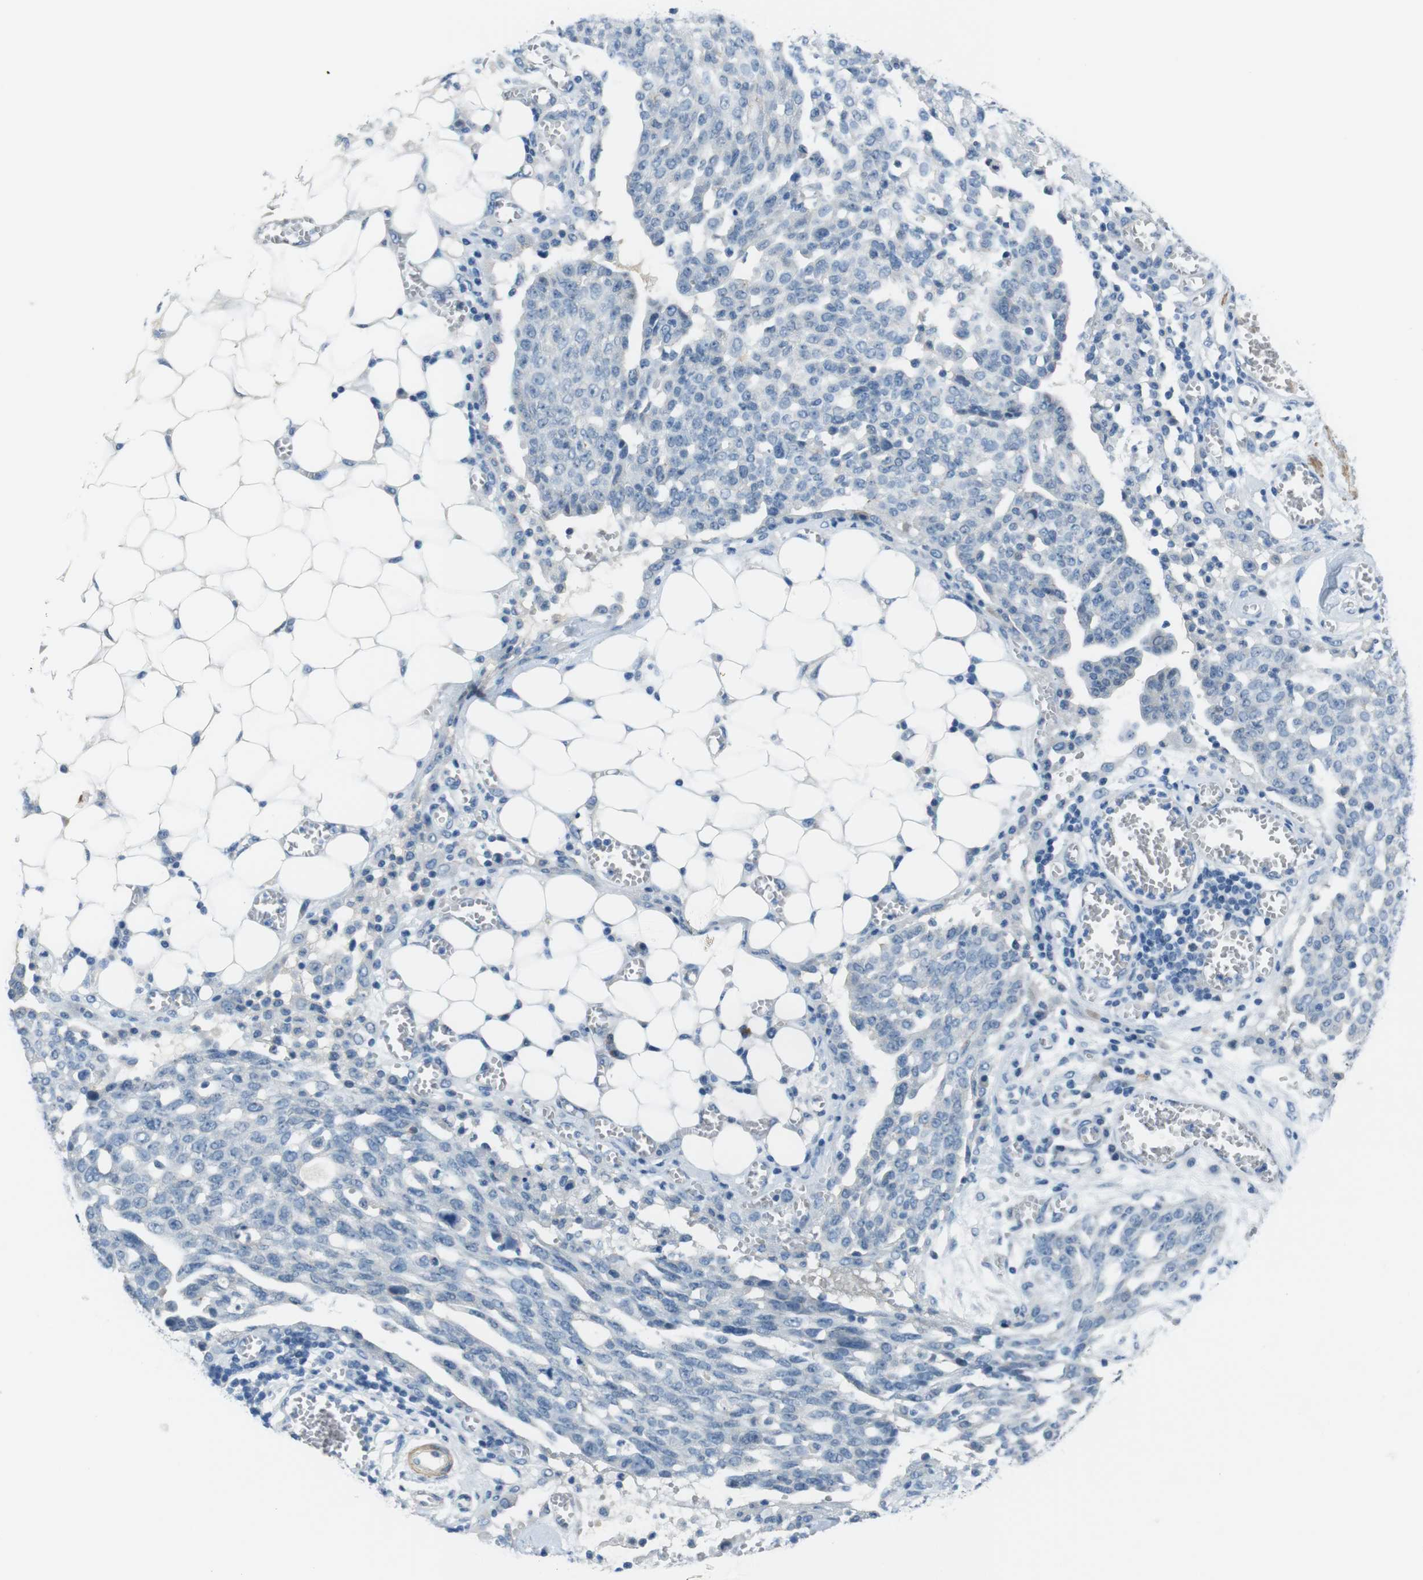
{"staining": {"intensity": "negative", "quantity": "none", "location": "none"}, "tissue": "ovarian cancer", "cell_type": "Tumor cells", "image_type": "cancer", "snomed": [{"axis": "morphology", "description": "Cystadenocarcinoma, serous, NOS"}, {"axis": "topography", "description": "Soft tissue"}, {"axis": "topography", "description": "Ovary"}], "caption": "This is an immunohistochemistry (IHC) histopathology image of human ovarian serous cystadenocarcinoma. There is no staining in tumor cells.", "gene": "HRH2", "patient": {"sex": "female", "age": 57}}